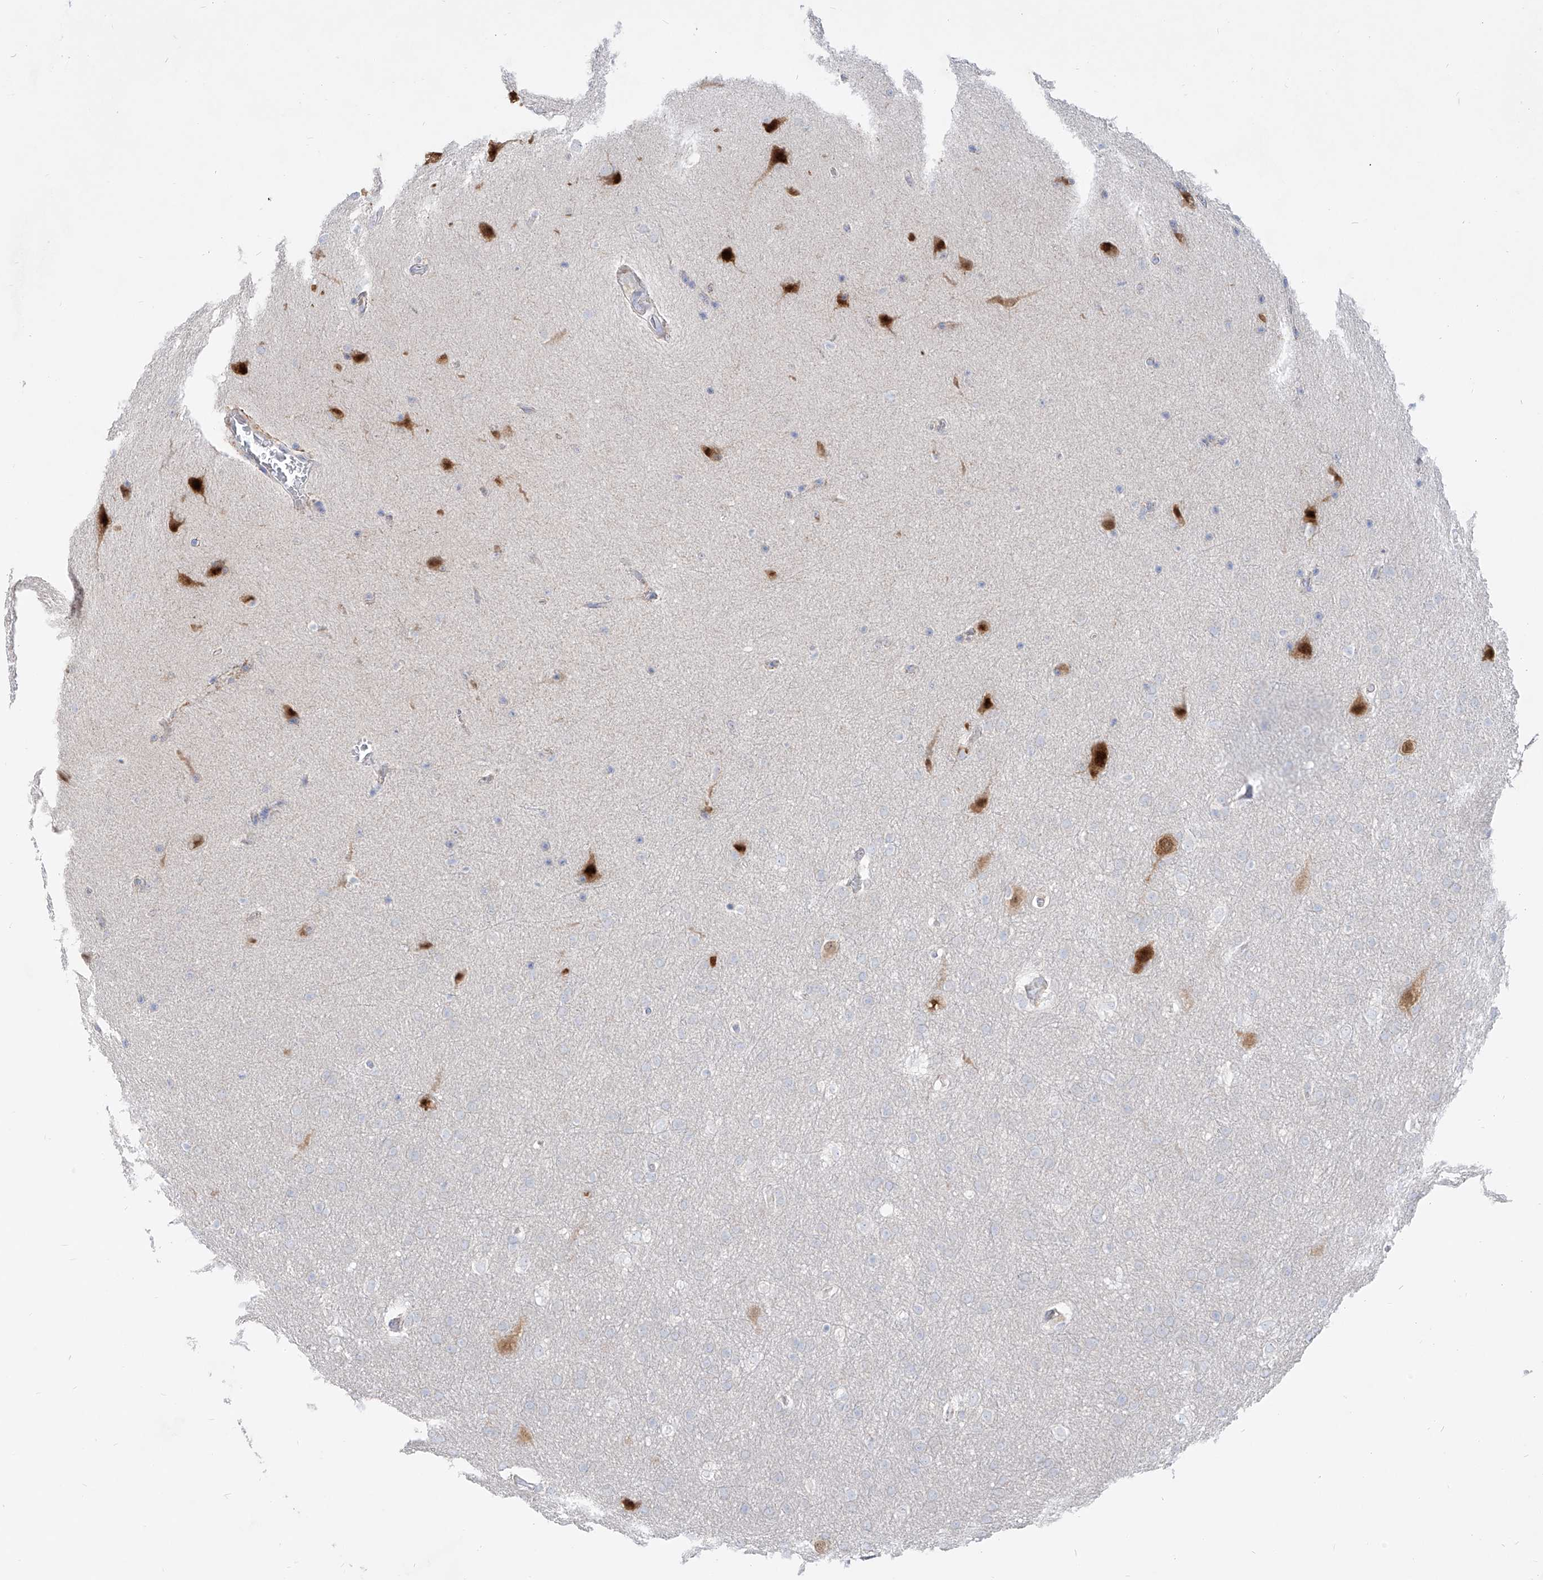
{"staining": {"intensity": "negative", "quantity": "none", "location": "none"}, "tissue": "glioma", "cell_type": "Tumor cells", "image_type": "cancer", "snomed": [{"axis": "morphology", "description": "Glioma, malignant, Low grade"}, {"axis": "topography", "description": "Brain"}], "caption": "Immunohistochemistry micrograph of human malignant glioma (low-grade) stained for a protein (brown), which demonstrates no positivity in tumor cells. (Immunohistochemistry, brightfield microscopy, high magnification).", "gene": "RBFOX3", "patient": {"sex": "female", "age": 37}}